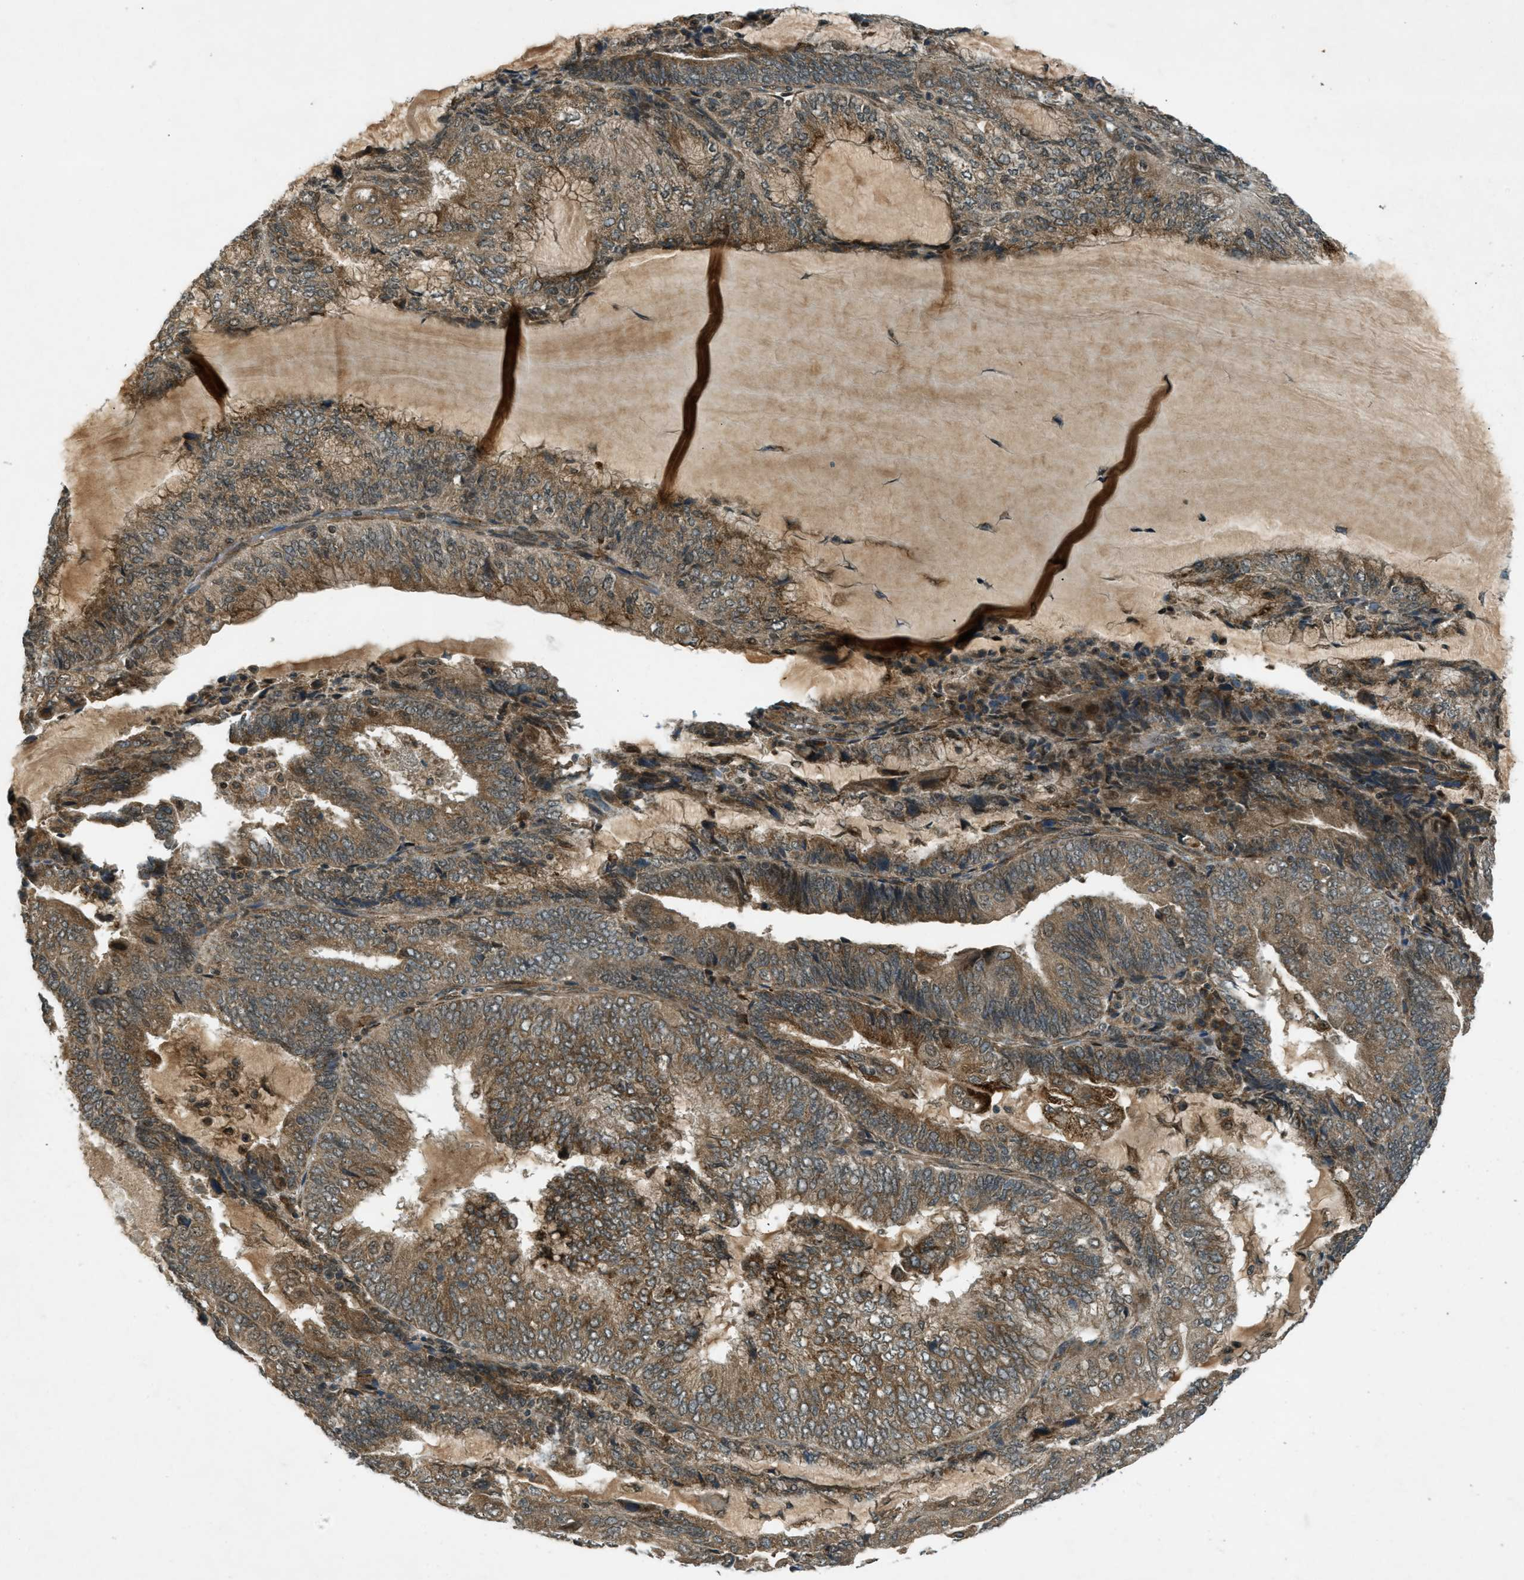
{"staining": {"intensity": "moderate", "quantity": ">75%", "location": "cytoplasmic/membranous"}, "tissue": "endometrial cancer", "cell_type": "Tumor cells", "image_type": "cancer", "snomed": [{"axis": "morphology", "description": "Adenocarcinoma, NOS"}, {"axis": "topography", "description": "Endometrium"}], "caption": "The image reveals immunohistochemical staining of adenocarcinoma (endometrial). There is moderate cytoplasmic/membranous staining is appreciated in approximately >75% of tumor cells.", "gene": "EIF2AK3", "patient": {"sex": "female", "age": 81}}